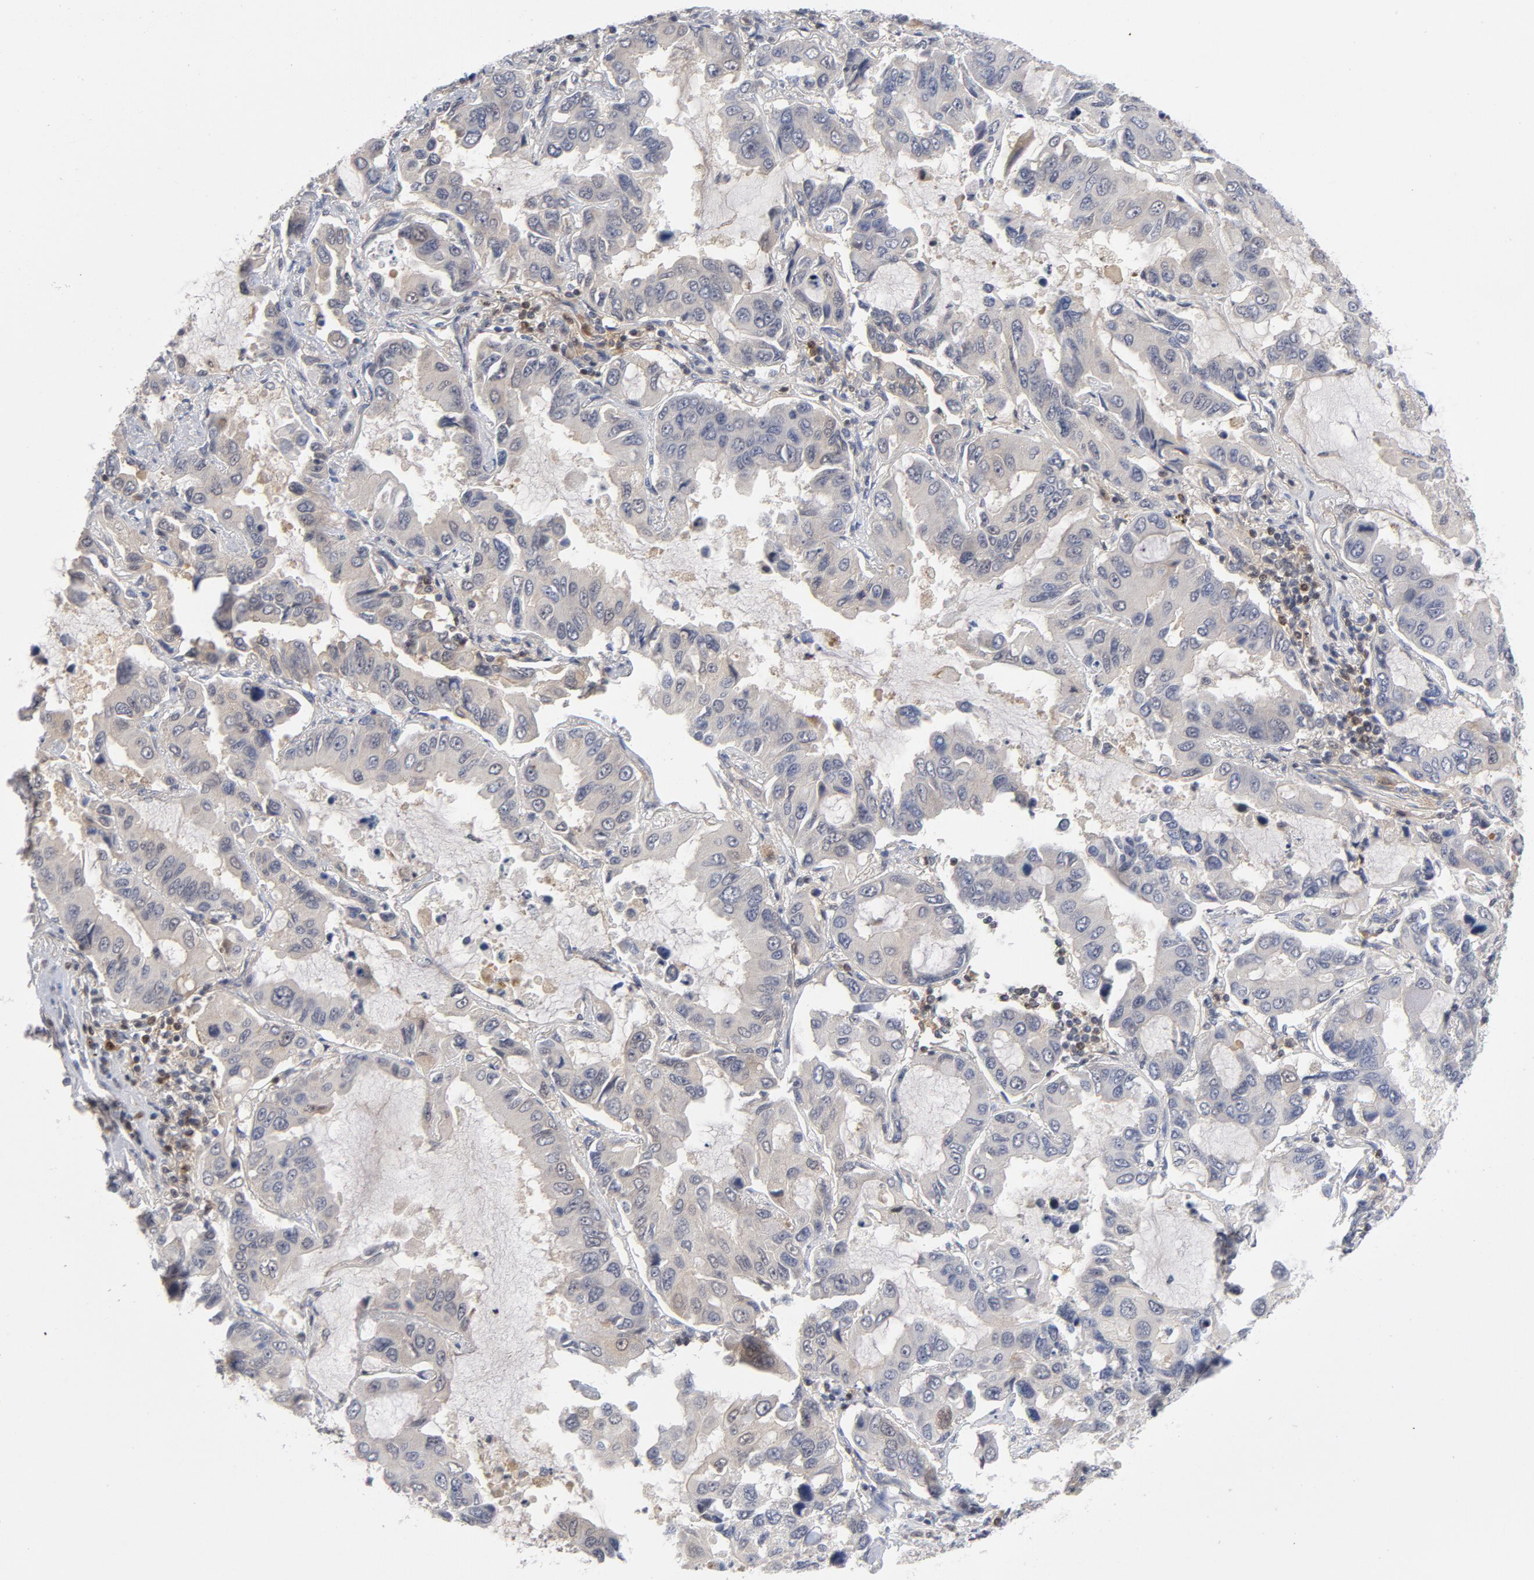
{"staining": {"intensity": "negative", "quantity": "none", "location": "none"}, "tissue": "lung cancer", "cell_type": "Tumor cells", "image_type": "cancer", "snomed": [{"axis": "morphology", "description": "Adenocarcinoma, NOS"}, {"axis": "topography", "description": "Lung"}], "caption": "Histopathology image shows no protein expression in tumor cells of adenocarcinoma (lung) tissue.", "gene": "TRADD", "patient": {"sex": "male", "age": 64}}